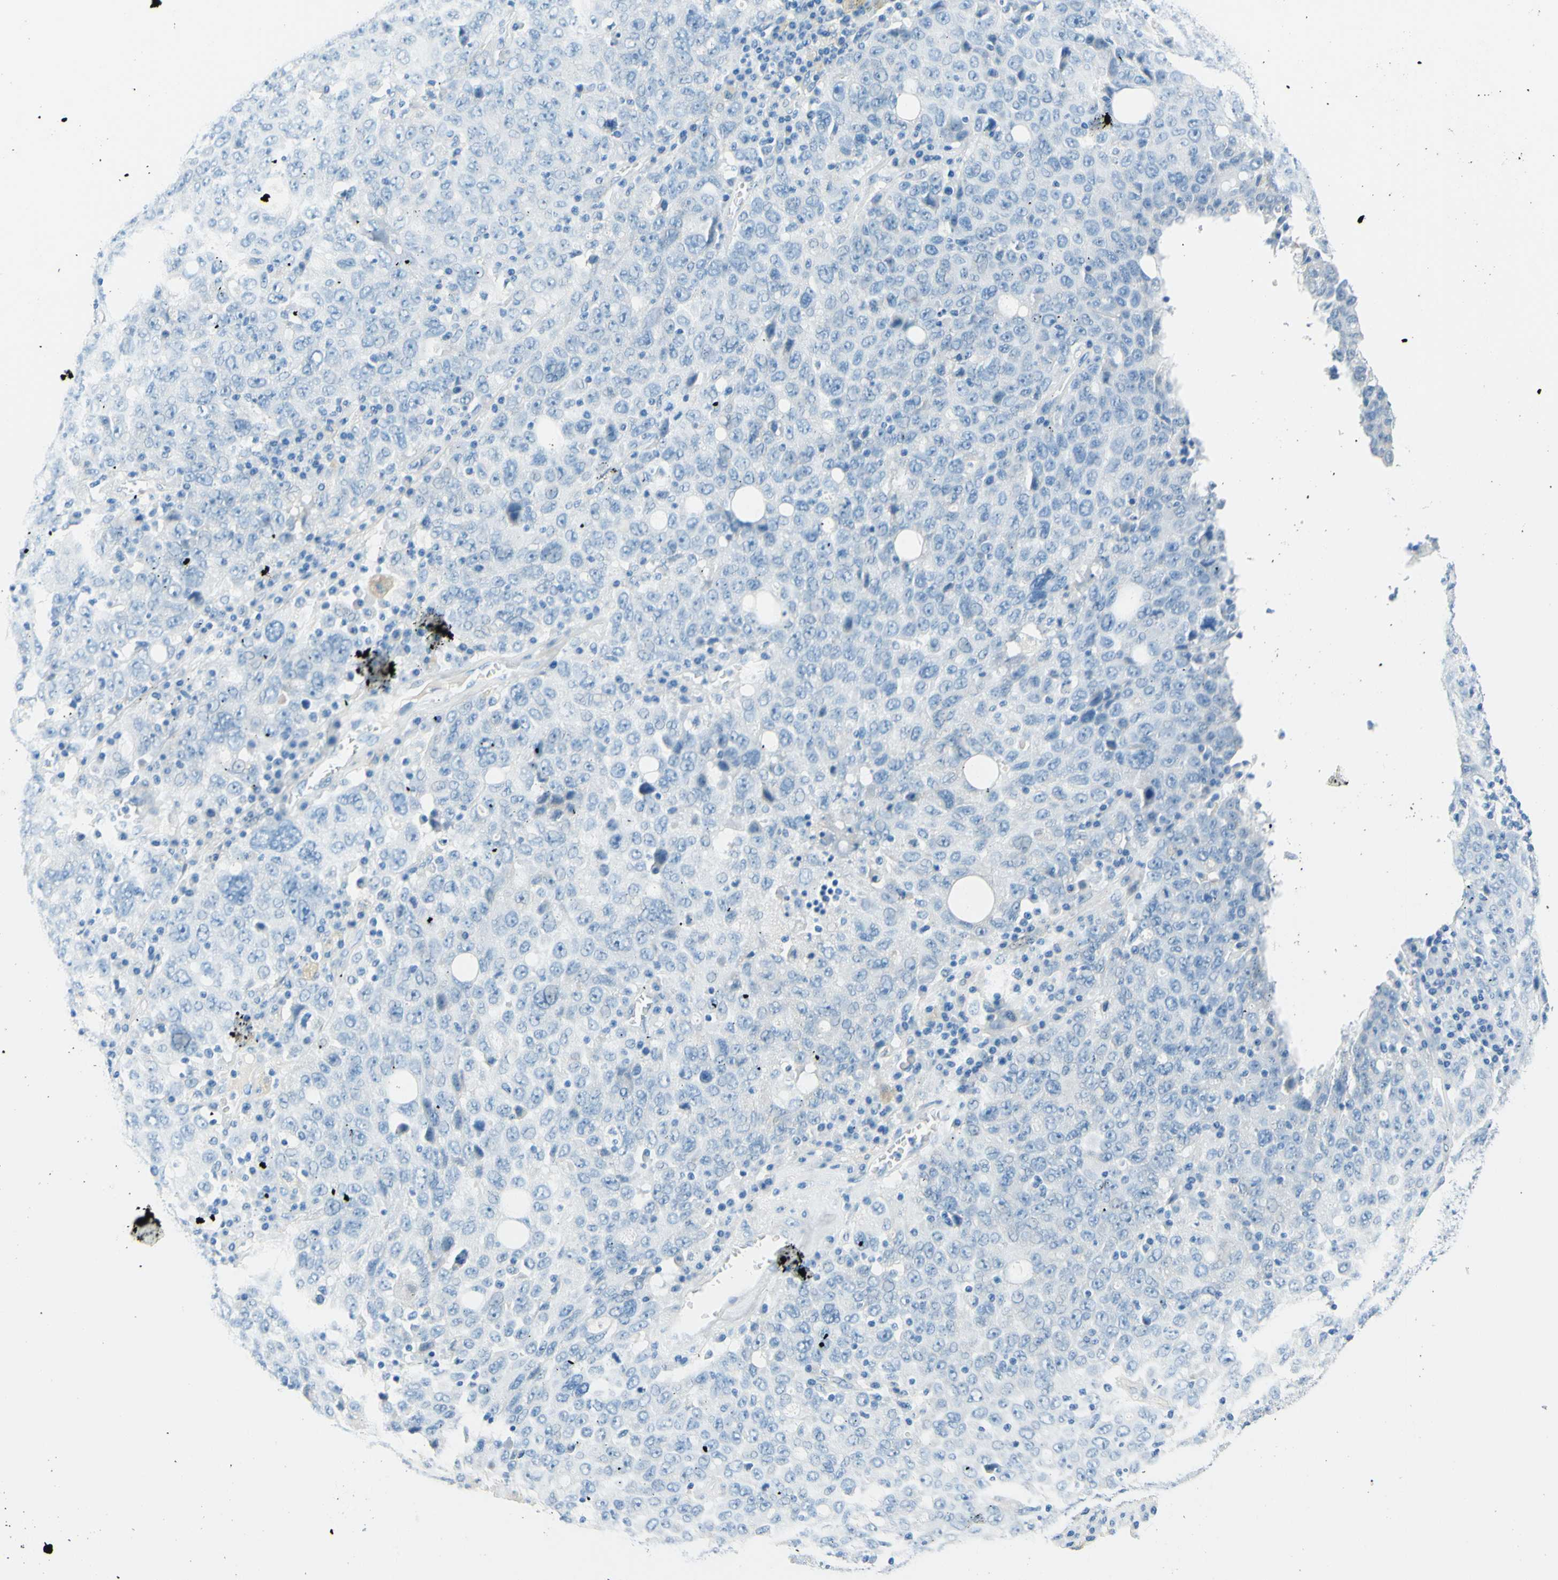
{"staining": {"intensity": "negative", "quantity": "none", "location": "none"}, "tissue": "ovarian cancer", "cell_type": "Tumor cells", "image_type": "cancer", "snomed": [{"axis": "morphology", "description": "Carcinoma, endometroid"}, {"axis": "topography", "description": "Ovary"}], "caption": "DAB (3,3'-diaminobenzidine) immunohistochemical staining of ovarian cancer (endometroid carcinoma) shows no significant positivity in tumor cells.", "gene": "PASD1", "patient": {"sex": "female", "age": 62}}